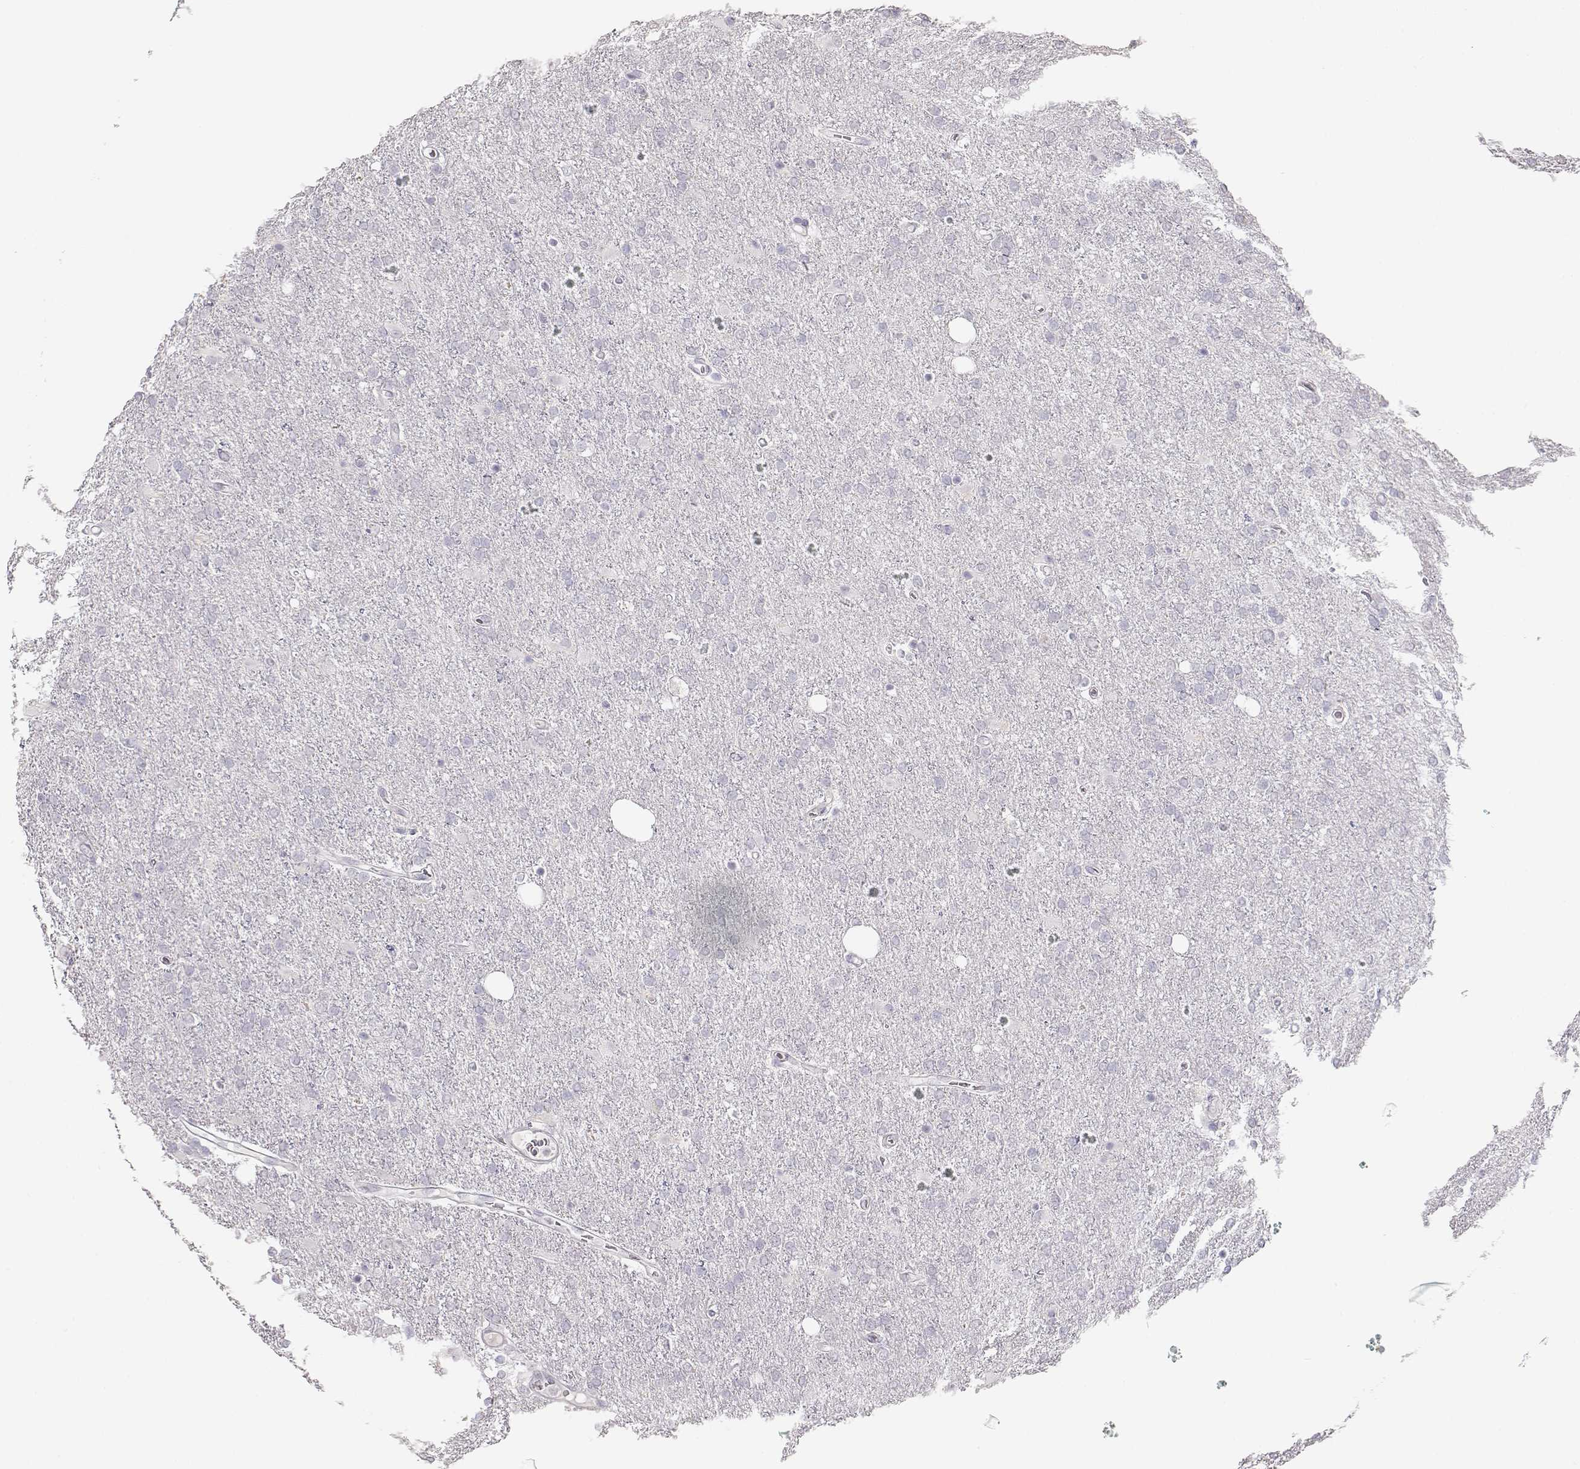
{"staining": {"intensity": "negative", "quantity": "none", "location": "none"}, "tissue": "glioma", "cell_type": "Tumor cells", "image_type": "cancer", "snomed": [{"axis": "morphology", "description": "Glioma, malignant, High grade"}, {"axis": "topography", "description": "Cerebral cortex"}], "caption": "Immunohistochemistry image of glioma stained for a protein (brown), which reveals no staining in tumor cells.", "gene": "TKTL1", "patient": {"sex": "male", "age": 70}}